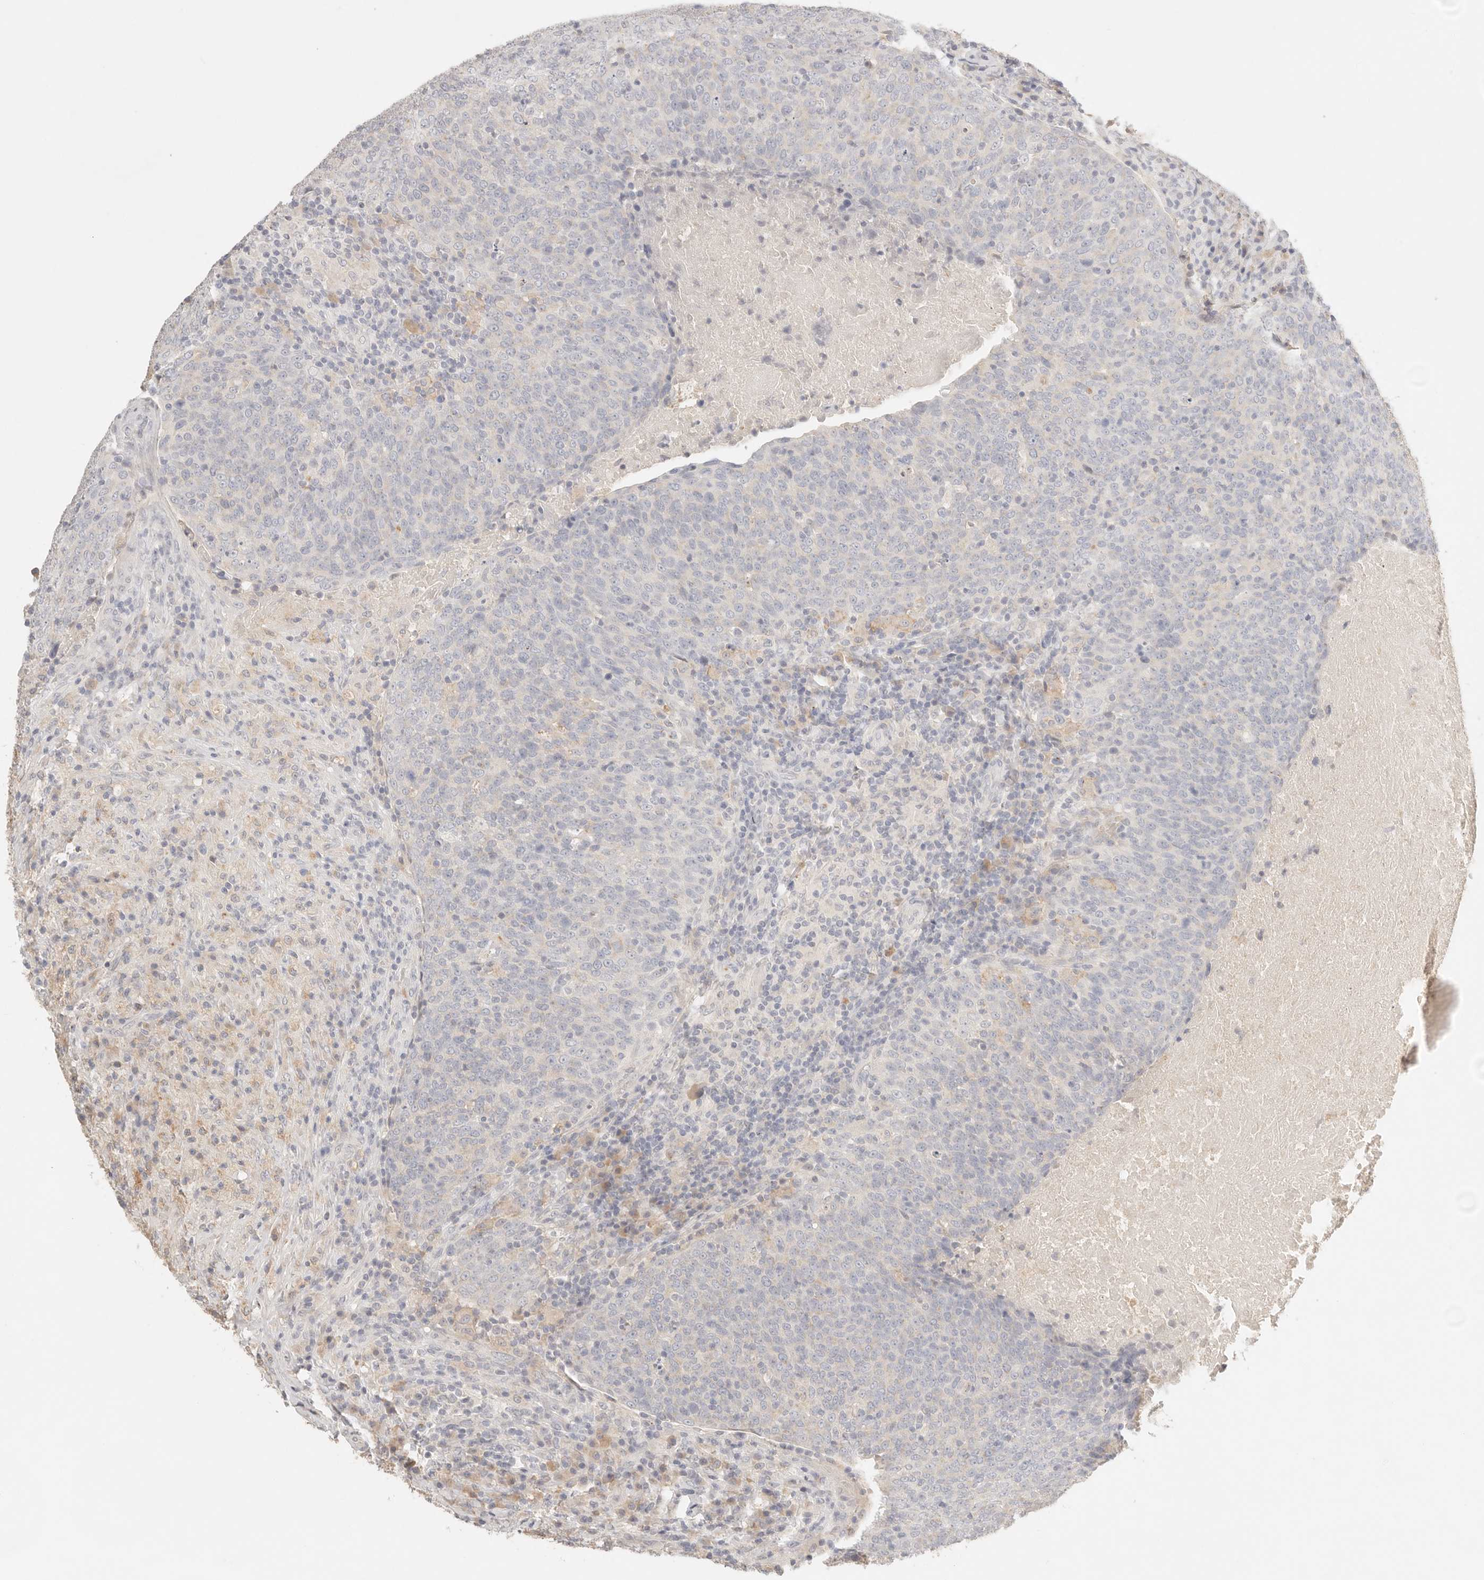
{"staining": {"intensity": "negative", "quantity": "none", "location": "none"}, "tissue": "head and neck cancer", "cell_type": "Tumor cells", "image_type": "cancer", "snomed": [{"axis": "morphology", "description": "Squamous cell carcinoma, NOS"}, {"axis": "morphology", "description": "Squamous cell carcinoma, metastatic, NOS"}, {"axis": "topography", "description": "Lymph node"}, {"axis": "topography", "description": "Head-Neck"}], "caption": "A histopathology image of human head and neck cancer is negative for staining in tumor cells.", "gene": "CEP120", "patient": {"sex": "male", "age": 62}}